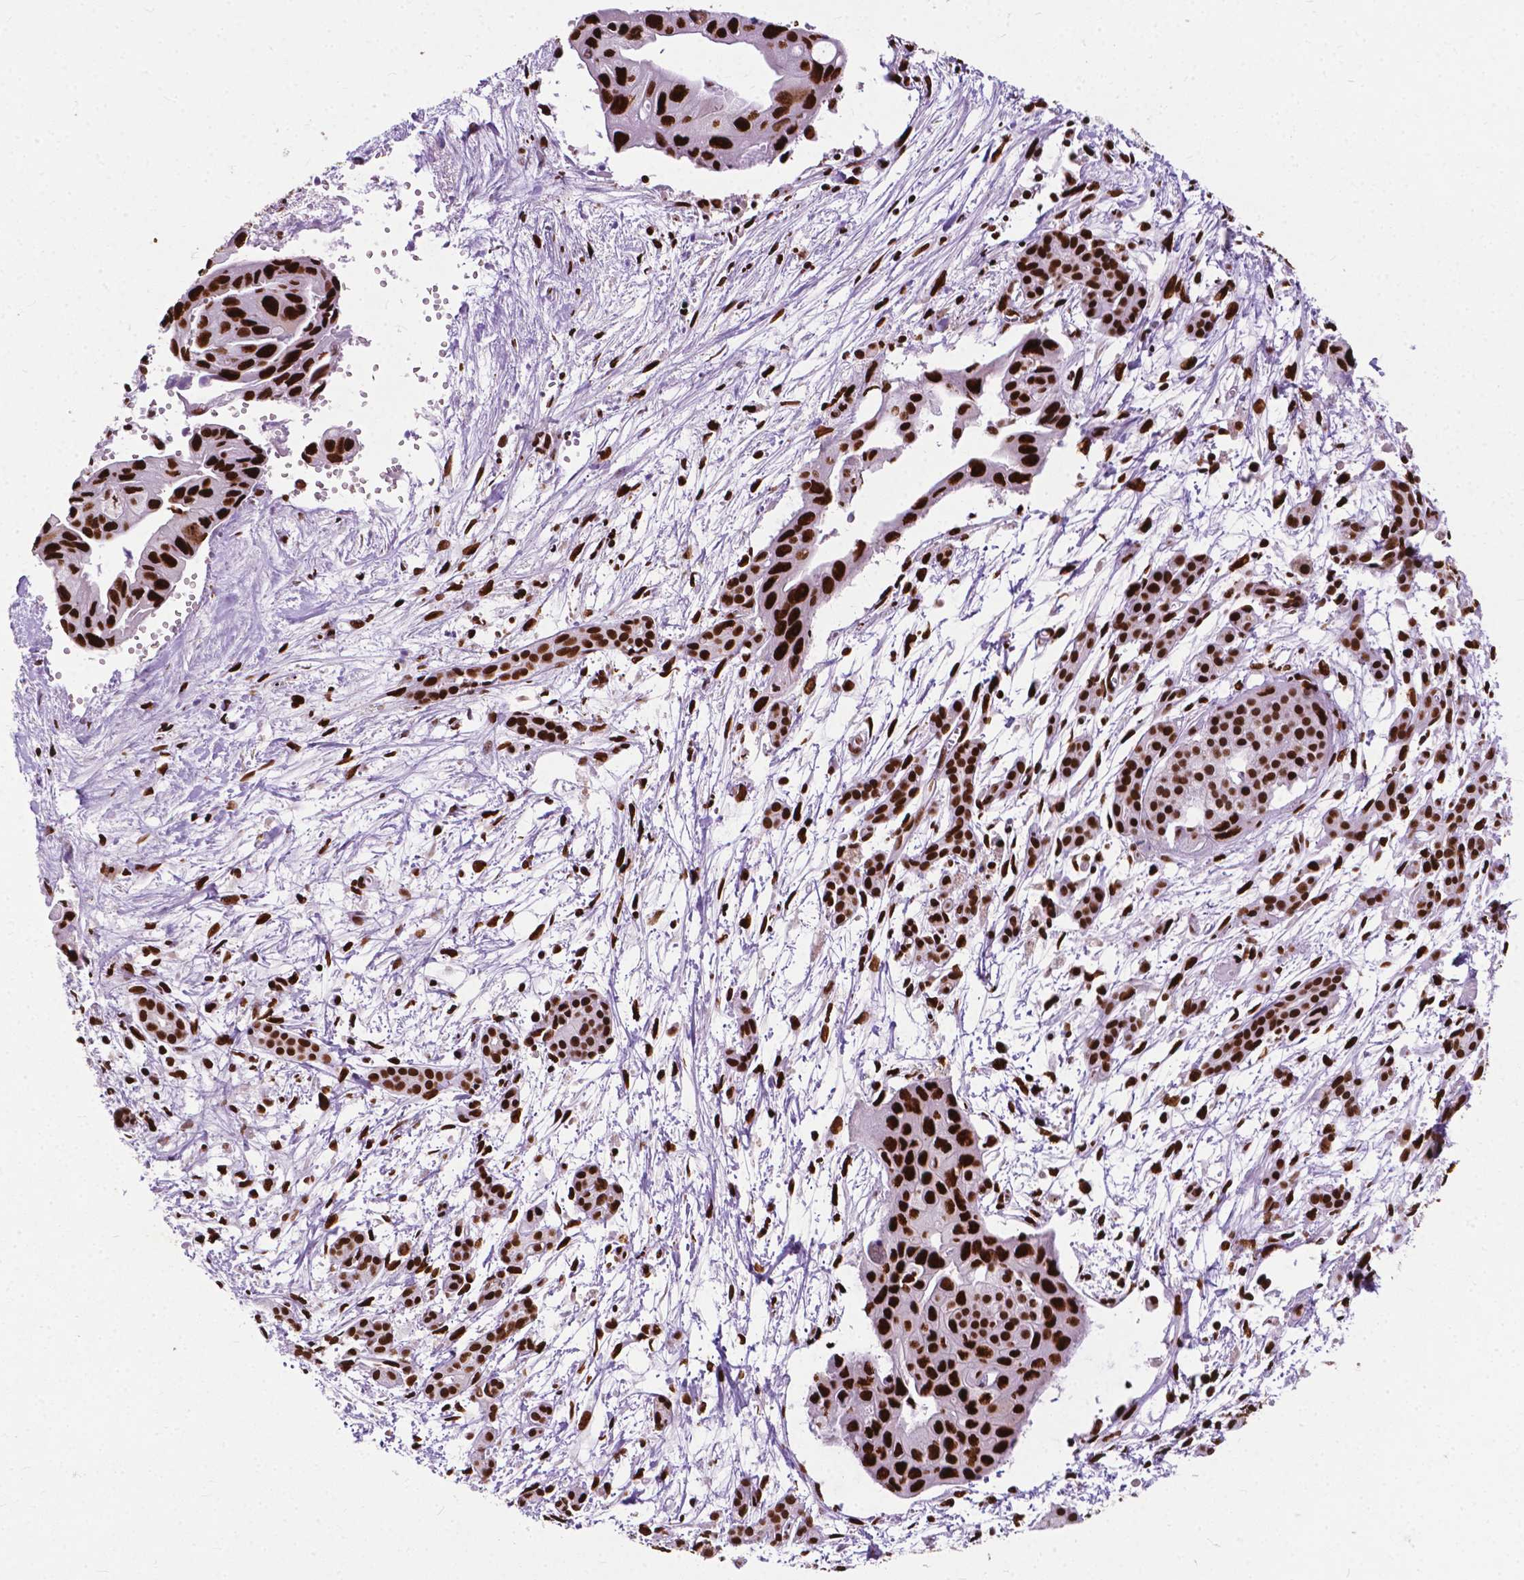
{"staining": {"intensity": "strong", "quantity": ">75%", "location": "nuclear"}, "tissue": "pancreatic cancer", "cell_type": "Tumor cells", "image_type": "cancer", "snomed": [{"axis": "morphology", "description": "Adenocarcinoma, NOS"}, {"axis": "topography", "description": "Pancreas"}], "caption": "This image displays IHC staining of pancreatic cancer (adenocarcinoma), with high strong nuclear expression in approximately >75% of tumor cells.", "gene": "SMIM5", "patient": {"sex": "male", "age": 60}}